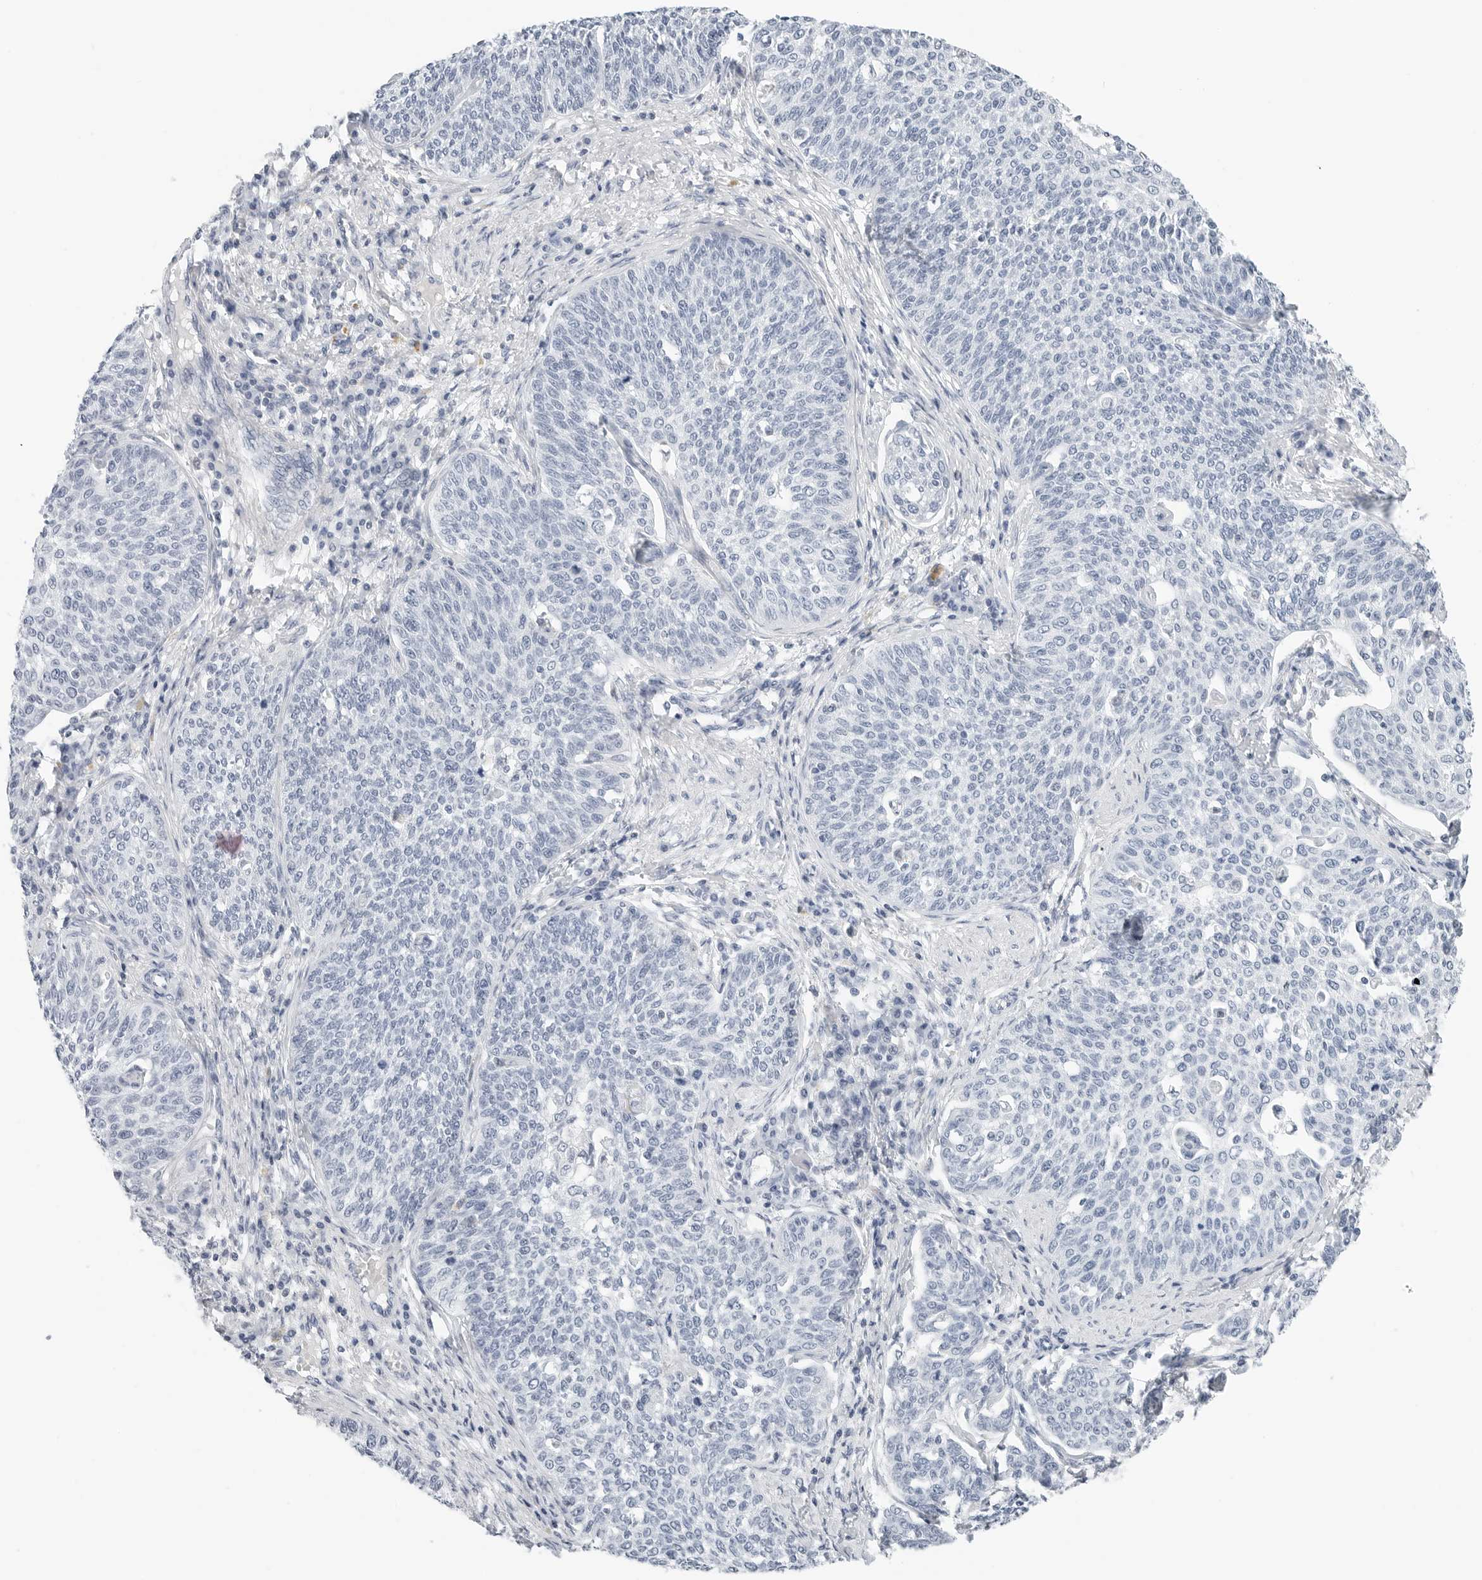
{"staining": {"intensity": "negative", "quantity": "none", "location": "none"}, "tissue": "cervical cancer", "cell_type": "Tumor cells", "image_type": "cancer", "snomed": [{"axis": "morphology", "description": "Squamous cell carcinoma, NOS"}, {"axis": "topography", "description": "Cervix"}], "caption": "Immunohistochemical staining of human cervical cancer (squamous cell carcinoma) shows no significant expression in tumor cells.", "gene": "TSEN2", "patient": {"sex": "female", "age": 34}}